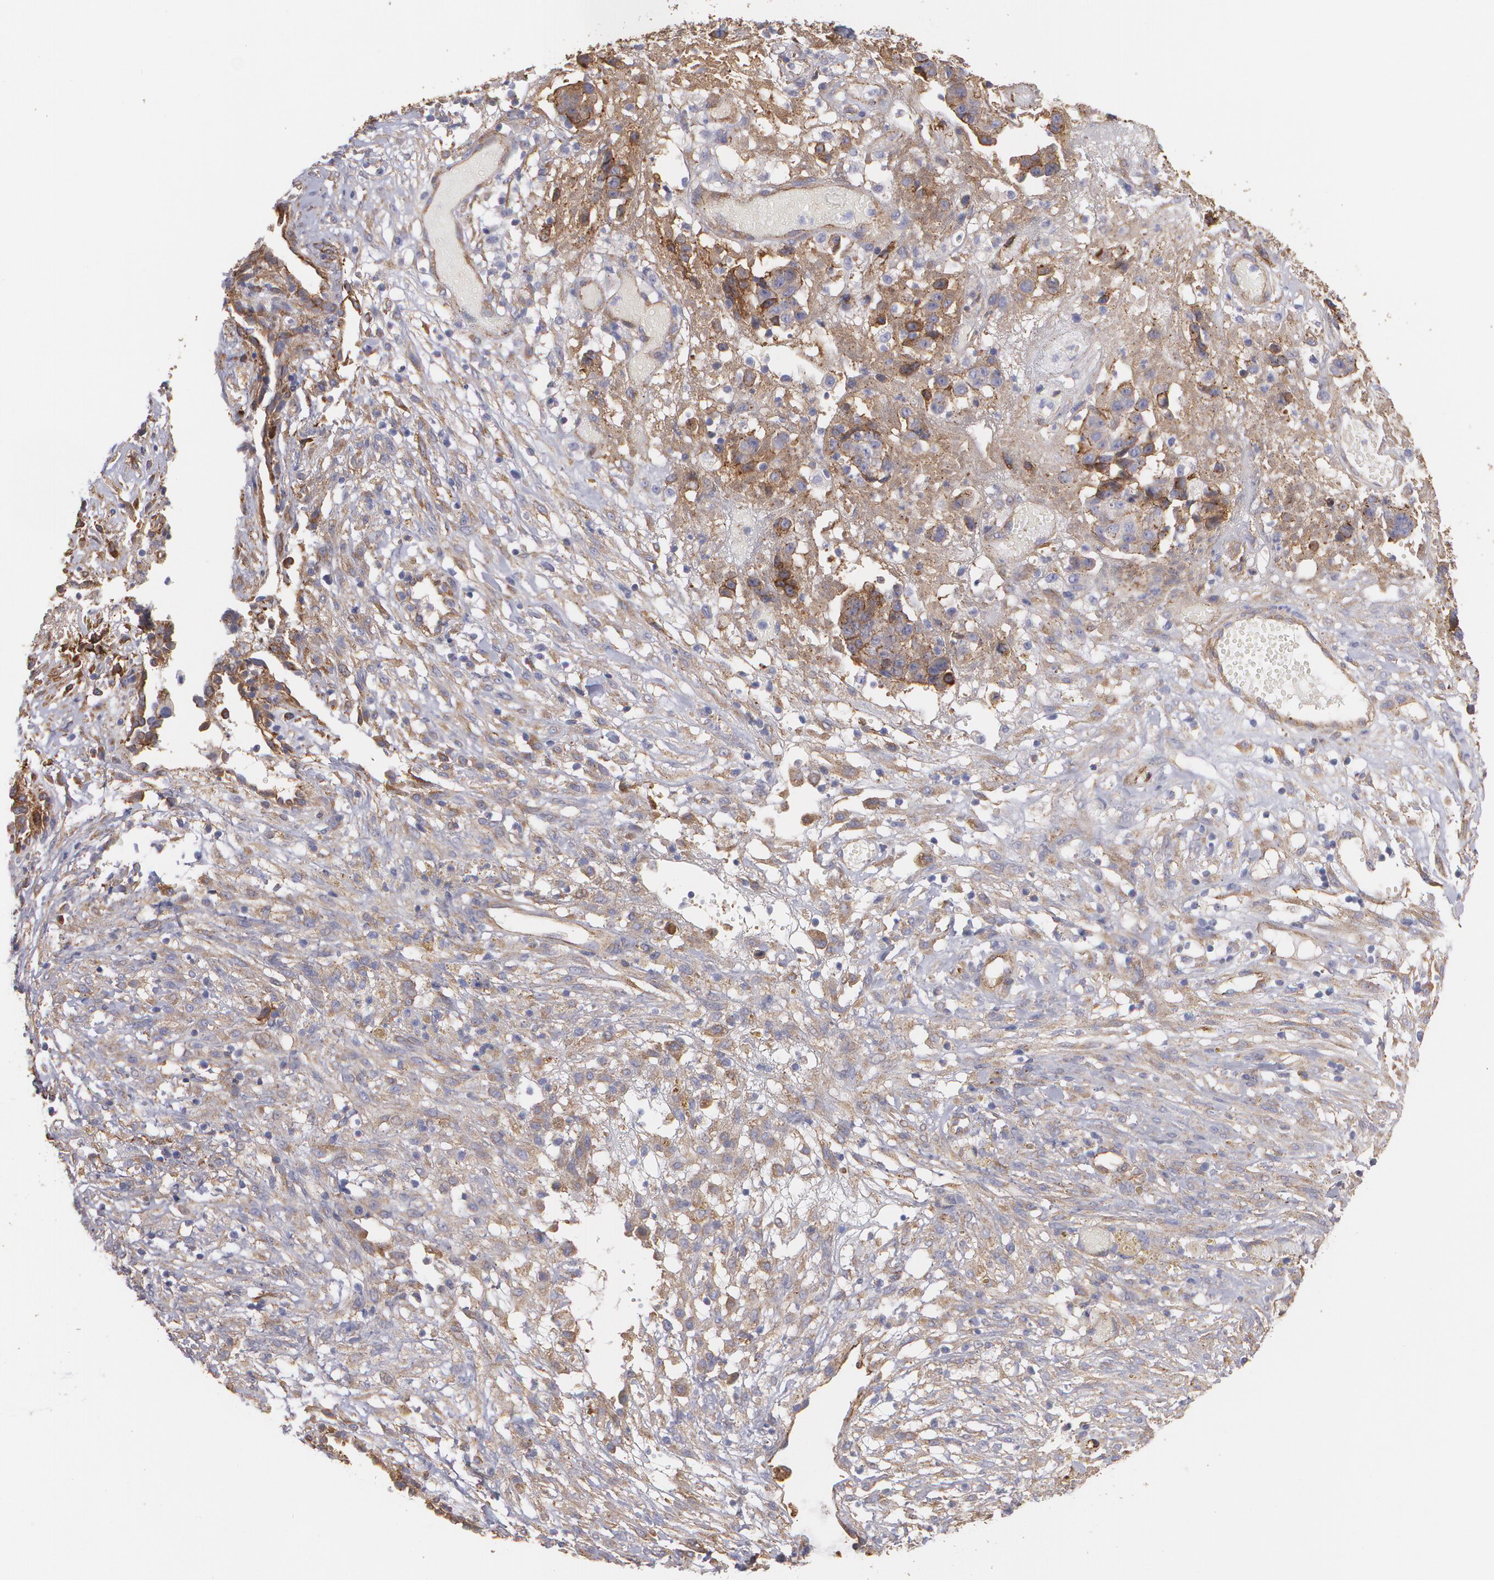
{"staining": {"intensity": "moderate", "quantity": ">75%", "location": "cytoplasmic/membranous"}, "tissue": "ovarian cancer", "cell_type": "Tumor cells", "image_type": "cancer", "snomed": [{"axis": "morphology", "description": "Carcinoma, endometroid"}, {"axis": "topography", "description": "Ovary"}], "caption": "Protein analysis of ovarian endometroid carcinoma tissue shows moderate cytoplasmic/membranous positivity in approximately >75% of tumor cells. The staining was performed using DAB (3,3'-diaminobenzidine) to visualize the protein expression in brown, while the nuclei were stained in blue with hematoxylin (Magnification: 20x).", "gene": "TJP1", "patient": {"sex": "female", "age": 42}}